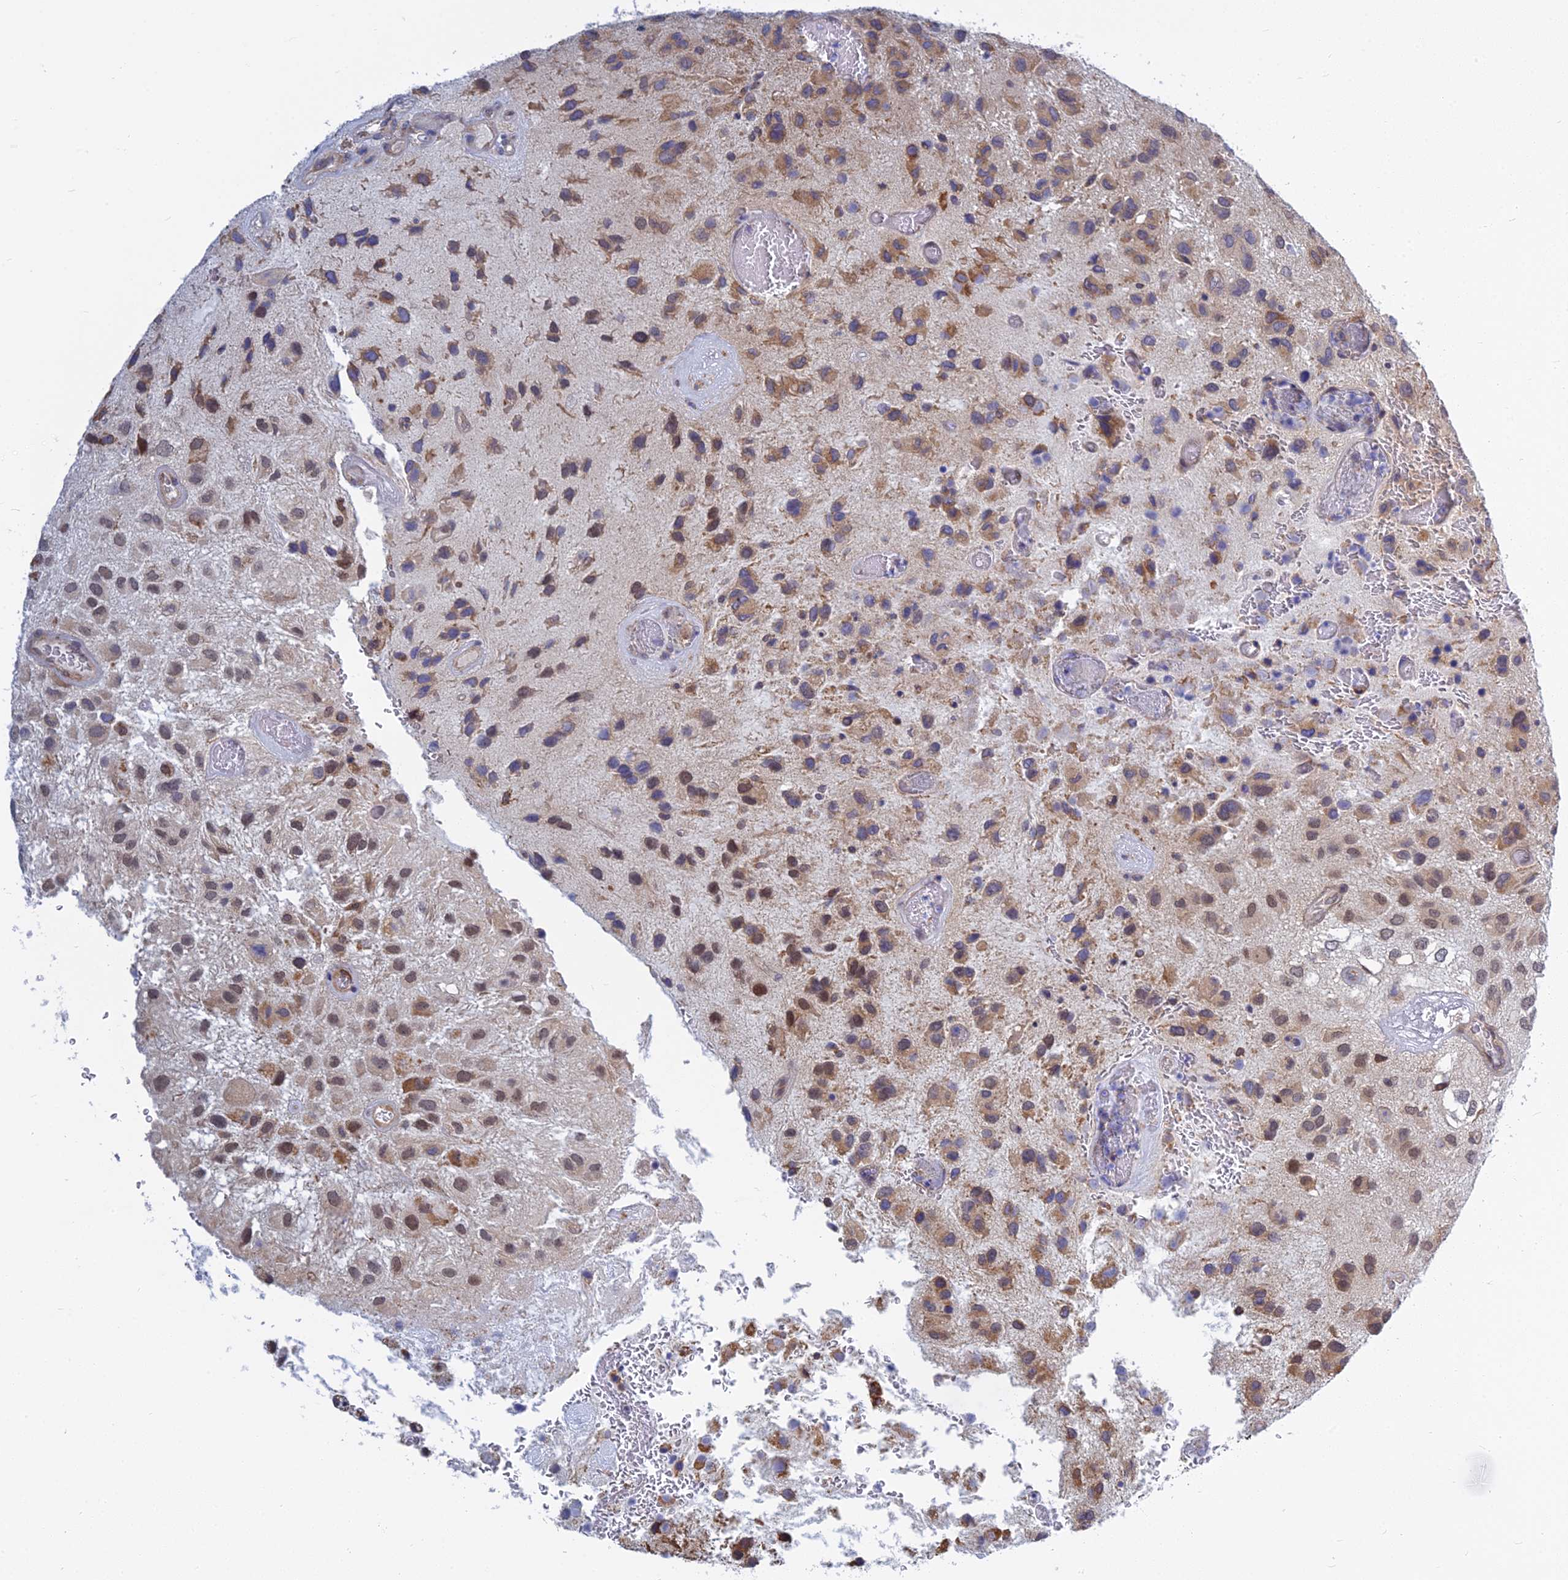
{"staining": {"intensity": "moderate", "quantity": "25%-75%", "location": "cytoplasmic/membranous,nuclear"}, "tissue": "glioma", "cell_type": "Tumor cells", "image_type": "cancer", "snomed": [{"axis": "morphology", "description": "Glioma, malignant, Low grade"}, {"axis": "topography", "description": "Brain"}], "caption": "Immunohistochemical staining of low-grade glioma (malignant) shows medium levels of moderate cytoplasmic/membranous and nuclear protein positivity in approximately 25%-75% of tumor cells.", "gene": "KIAA1143", "patient": {"sex": "male", "age": 66}}